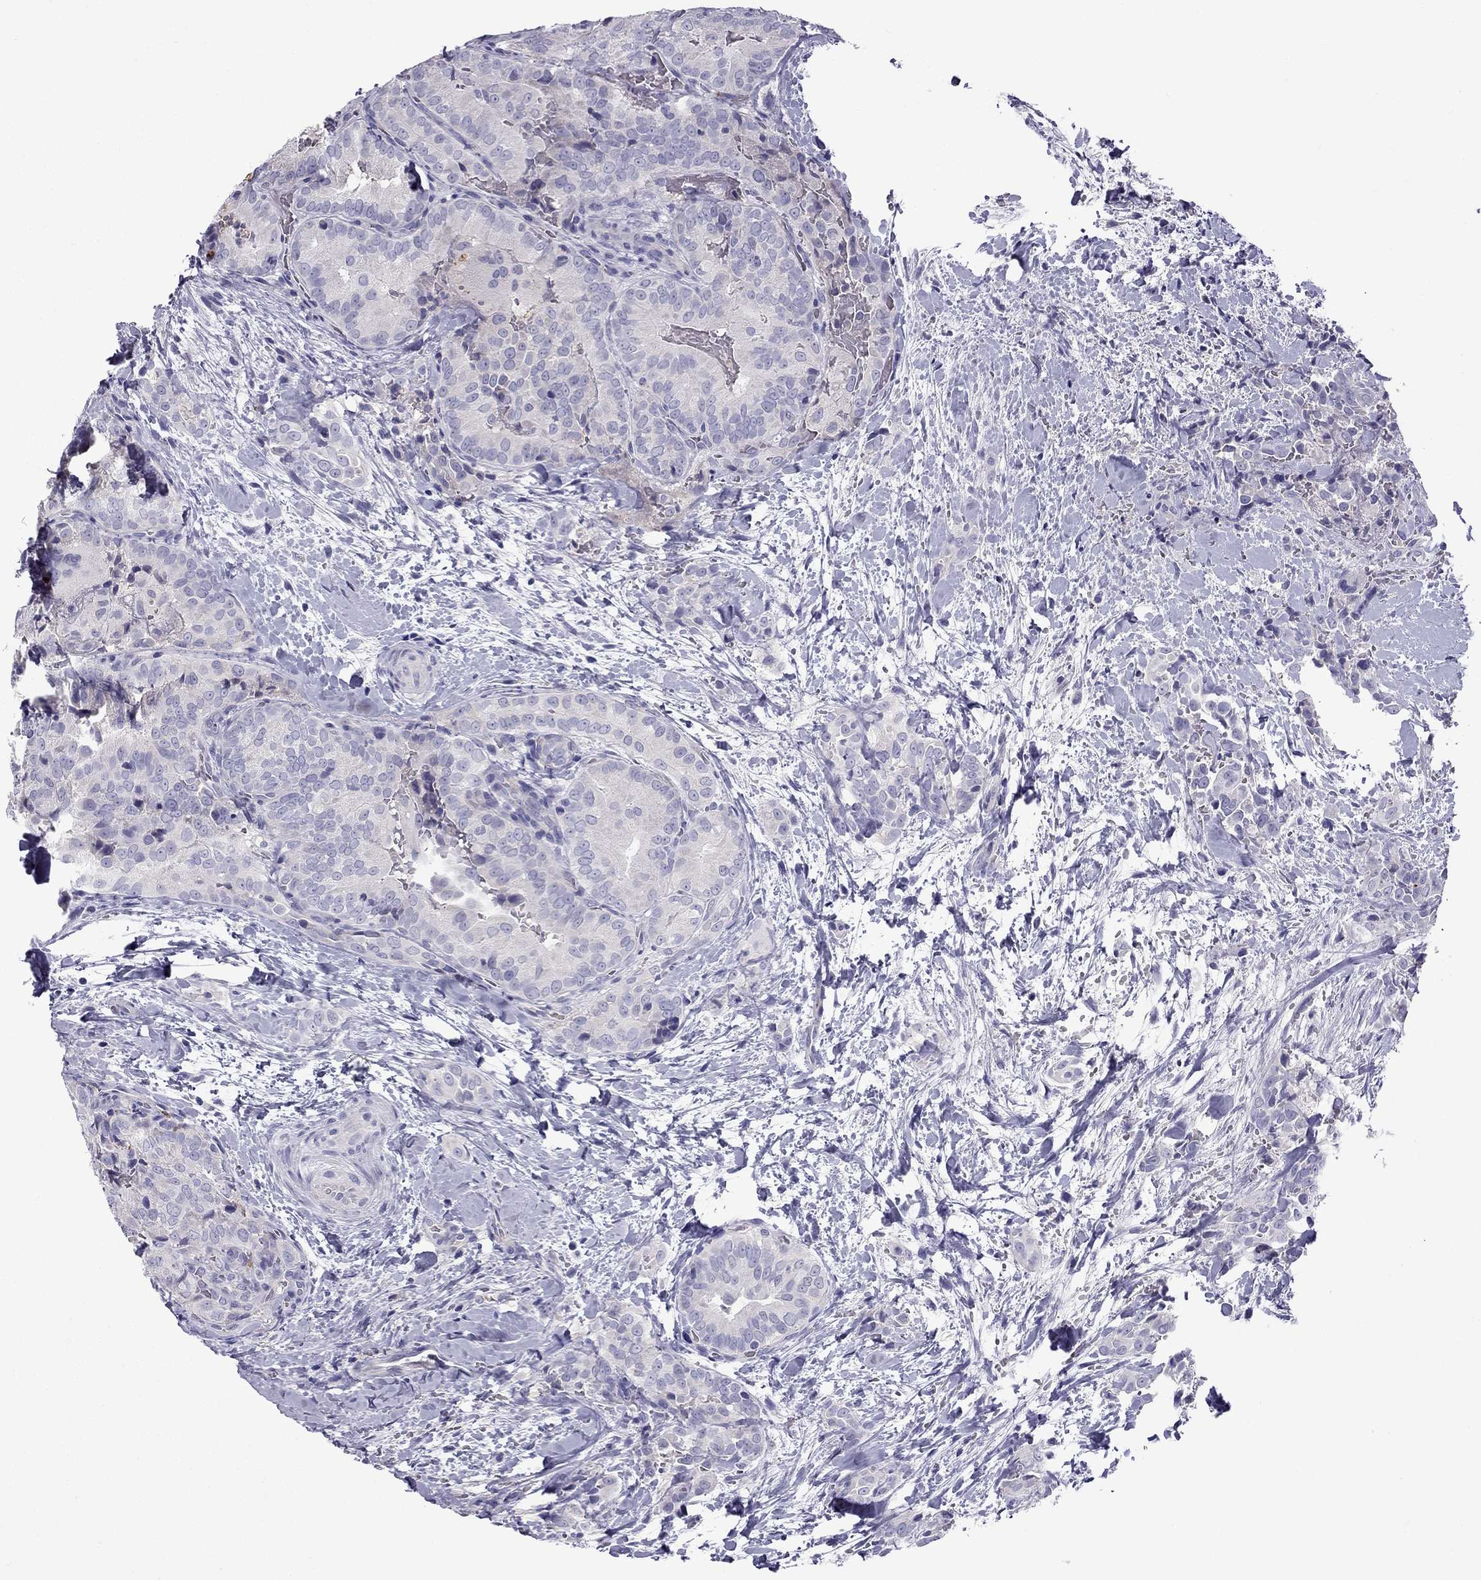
{"staining": {"intensity": "negative", "quantity": "none", "location": "none"}, "tissue": "thyroid cancer", "cell_type": "Tumor cells", "image_type": "cancer", "snomed": [{"axis": "morphology", "description": "Papillary adenocarcinoma, NOS"}, {"axis": "topography", "description": "Thyroid gland"}], "caption": "This is an immunohistochemistry (IHC) image of thyroid cancer. There is no positivity in tumor cells.", "gene": "STOML3", "patient": {"sex": "male", "age": 61}}